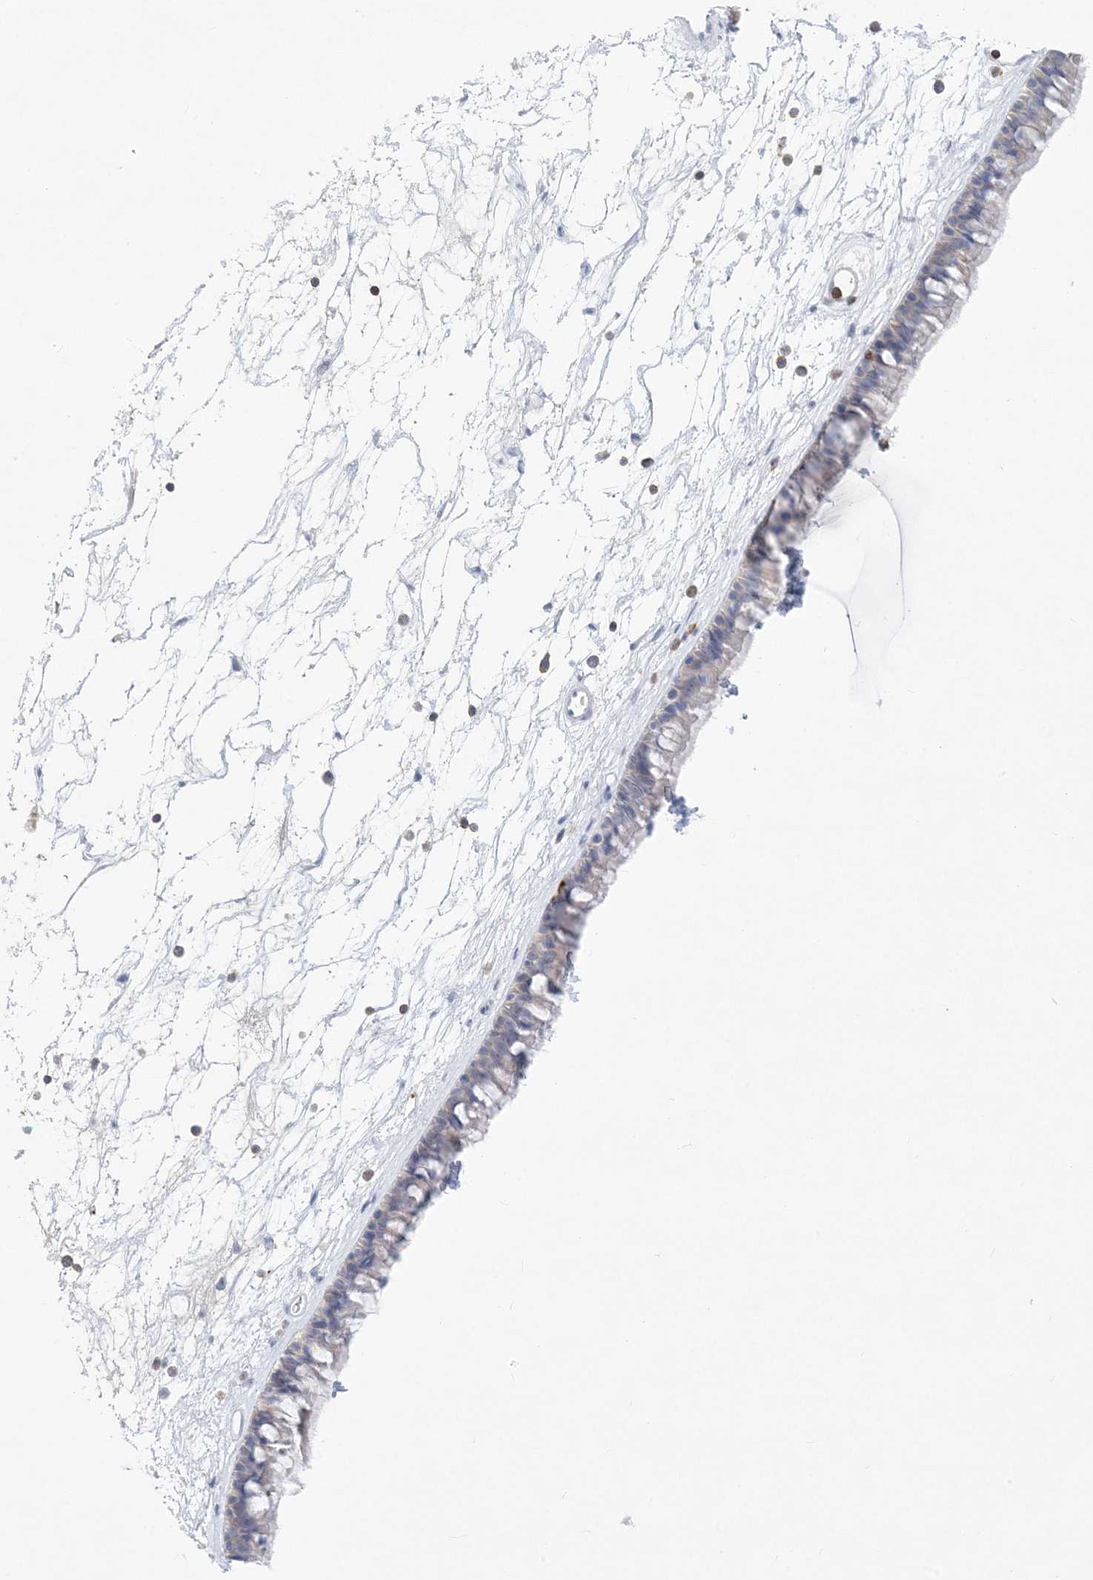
{"staining": {"intensity": "negative", "quantity": "none", "location": "none"}, "tissue": "nasopharynx", "cell_type": "Respiratory epithelial cells", "image_type": "normal", "snomed": [{"axis": "morphology", "description": "Normal tissue, NOS"}, {"axis": "topography", "description": "Nasopharynx"}], "caption": "The histopathology image demonstrates no significant expression in respiratory epithelial cells of nasopharynx.", "gene": "PSD4", "patient": {"sex": "male", "age": 64}}